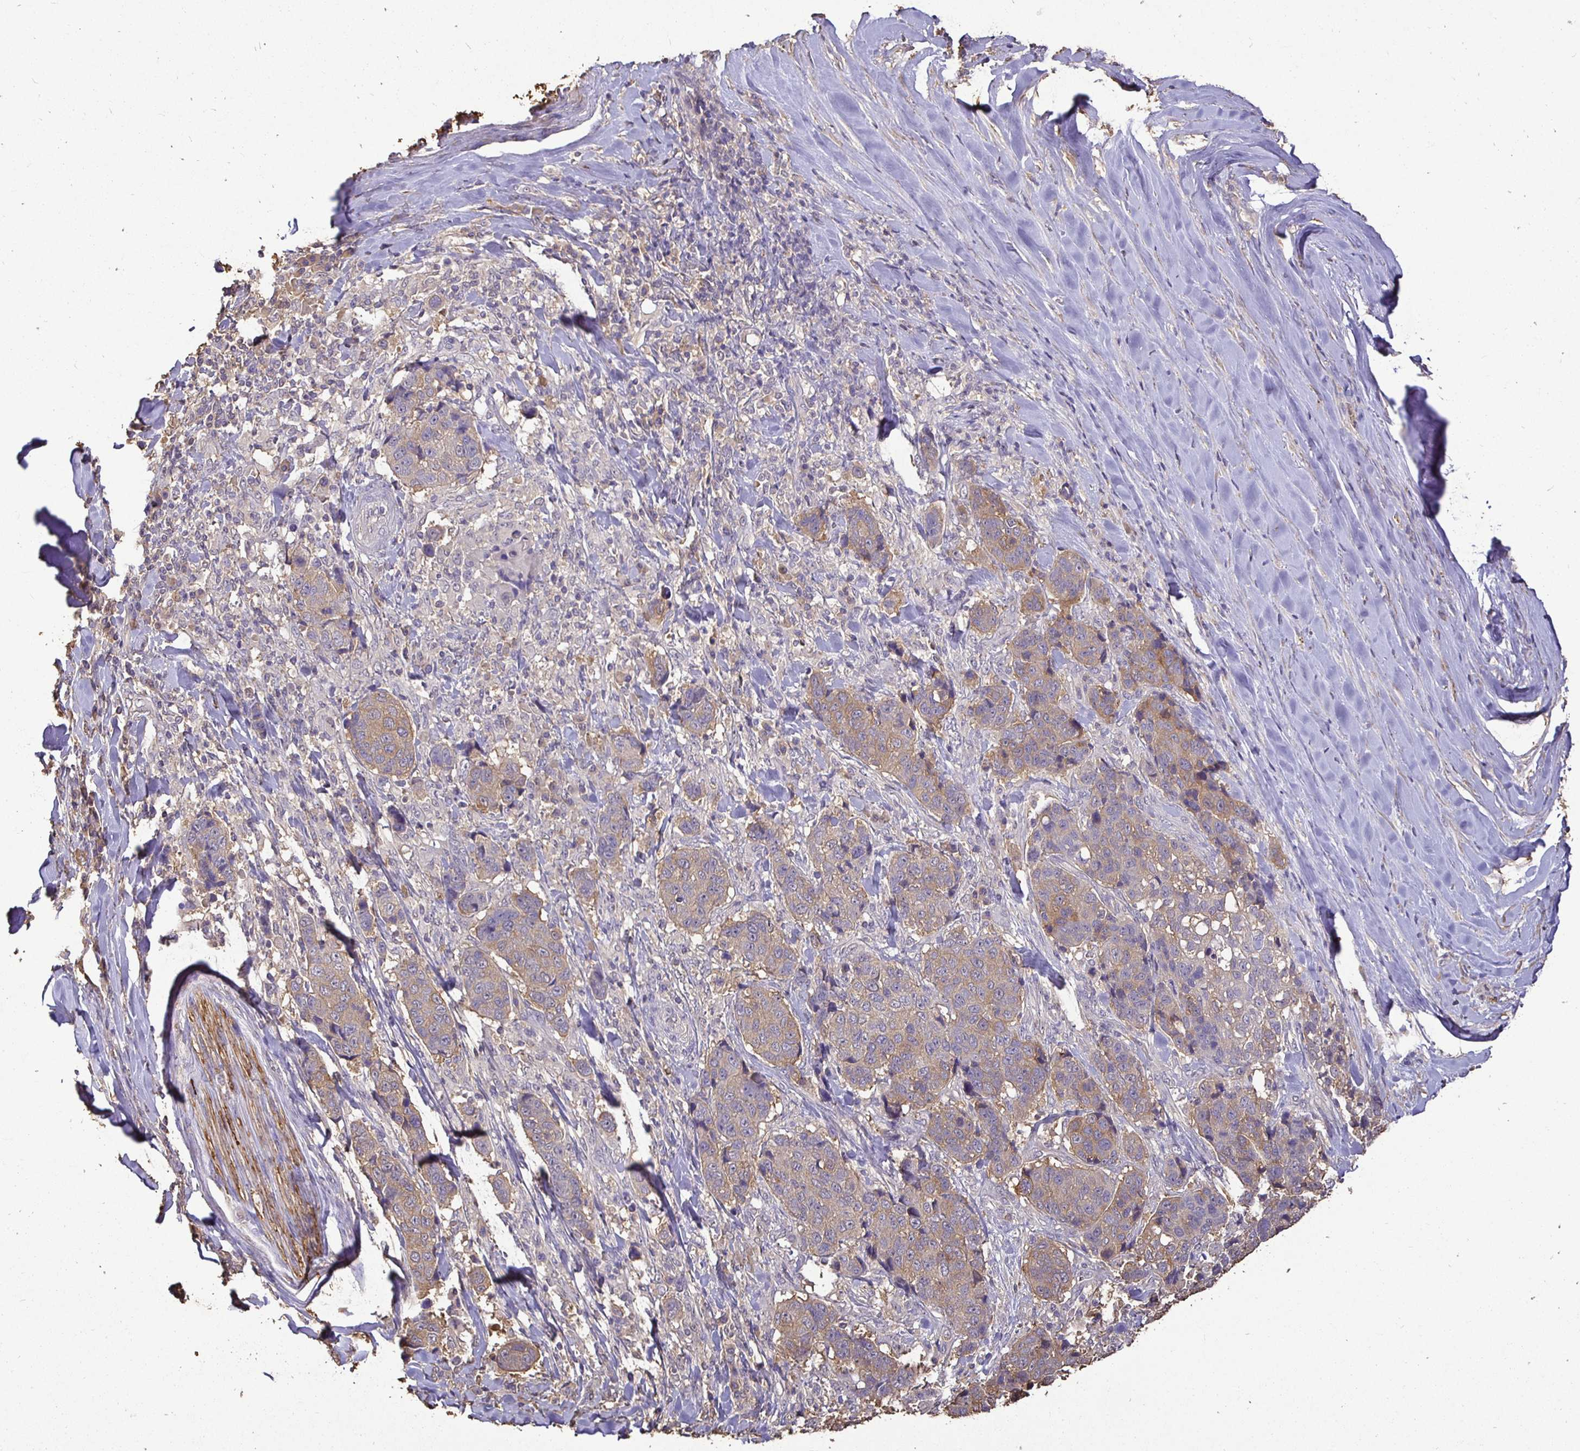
{"staining": {"intensity": "weak", "quantity": "<25%", "location": "cytoplasmic/membranous"}, "tissue": "lung cancer", "cell_type": "Tumor cells", "image_type": "cancer", "snomed": [{"axis": "morphology", "description": "Squamous cell carcinoma, NOS"}, {"axis": "topography", "description": "Lymph node"}, {"axis": "topography", "description": "Lung"}], "caption": "An immunohistochemistry (IHC) histopathology image of lung cancer (squamous cell carcinoma) is shown. There is no staining in tumor cells of lung cancer (squamous cell carcinoma).", "gene": "MAPK8IP3", "patient": {"sex": "male", "age": 61}}